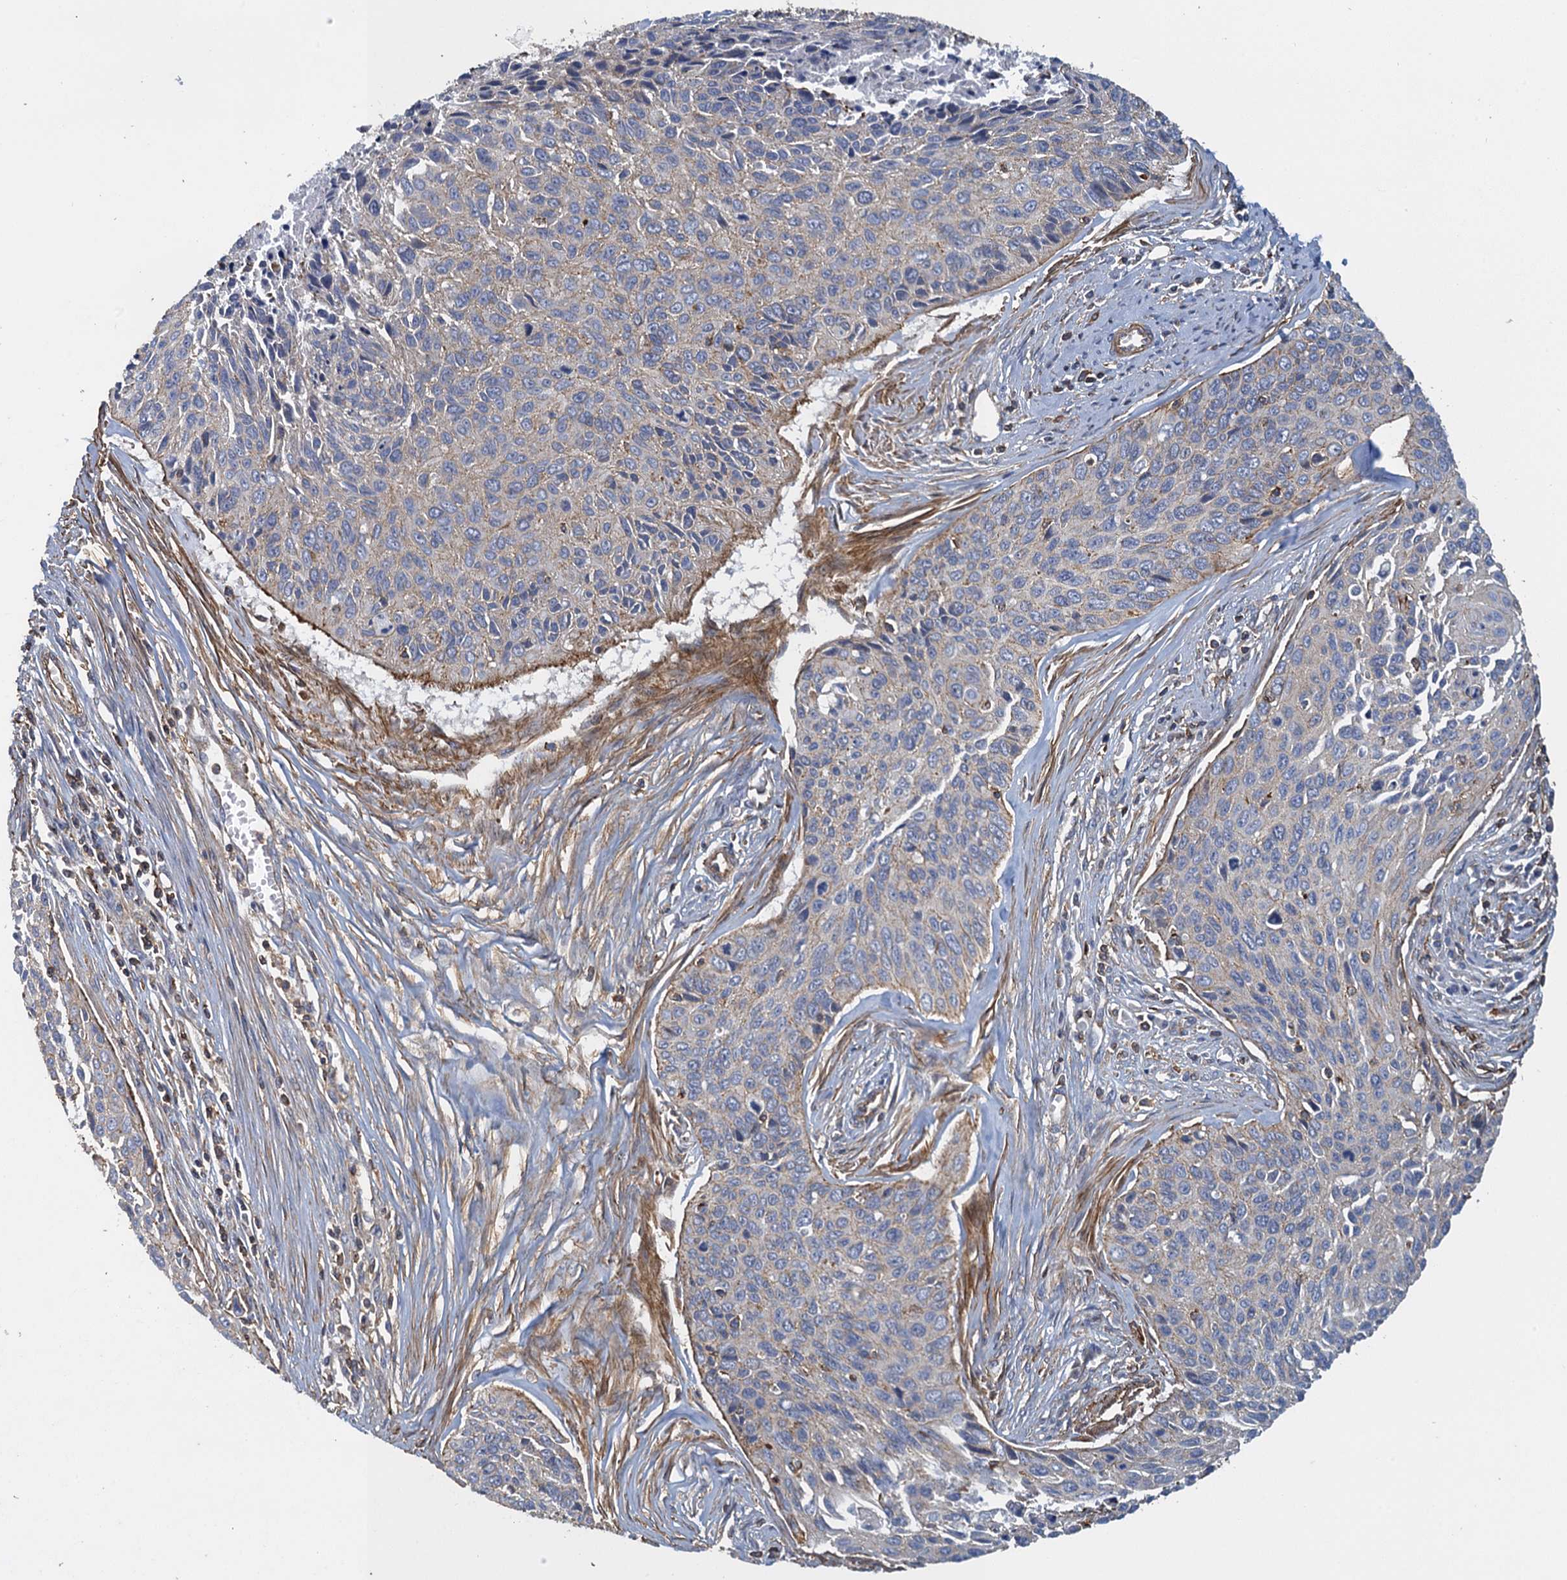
{"staining": {"intensity": "negative", "quantity": "none", "location": "none"}, "tissue": "cervical cancer", "cell_type": "Tumor cells", "image_type": "cancer", "snomed": [{"axis": "morphology", "description": "Squamous cell carcinoma, NOS"}, {"axis": "topography", "description": "Cervix"}], "caption": "Squamous cell carcinoma (cervical) was stained to show a protein in brown. There is no significant staining in tumor cells. (Stains: DAB immunohistochemistry (IHC) with hematoxylin counter stain, Microscopy: brightfield microscopy at high magnification).", "gene": "PROSER2", "patient": {"sex": "female", "age": 55}}